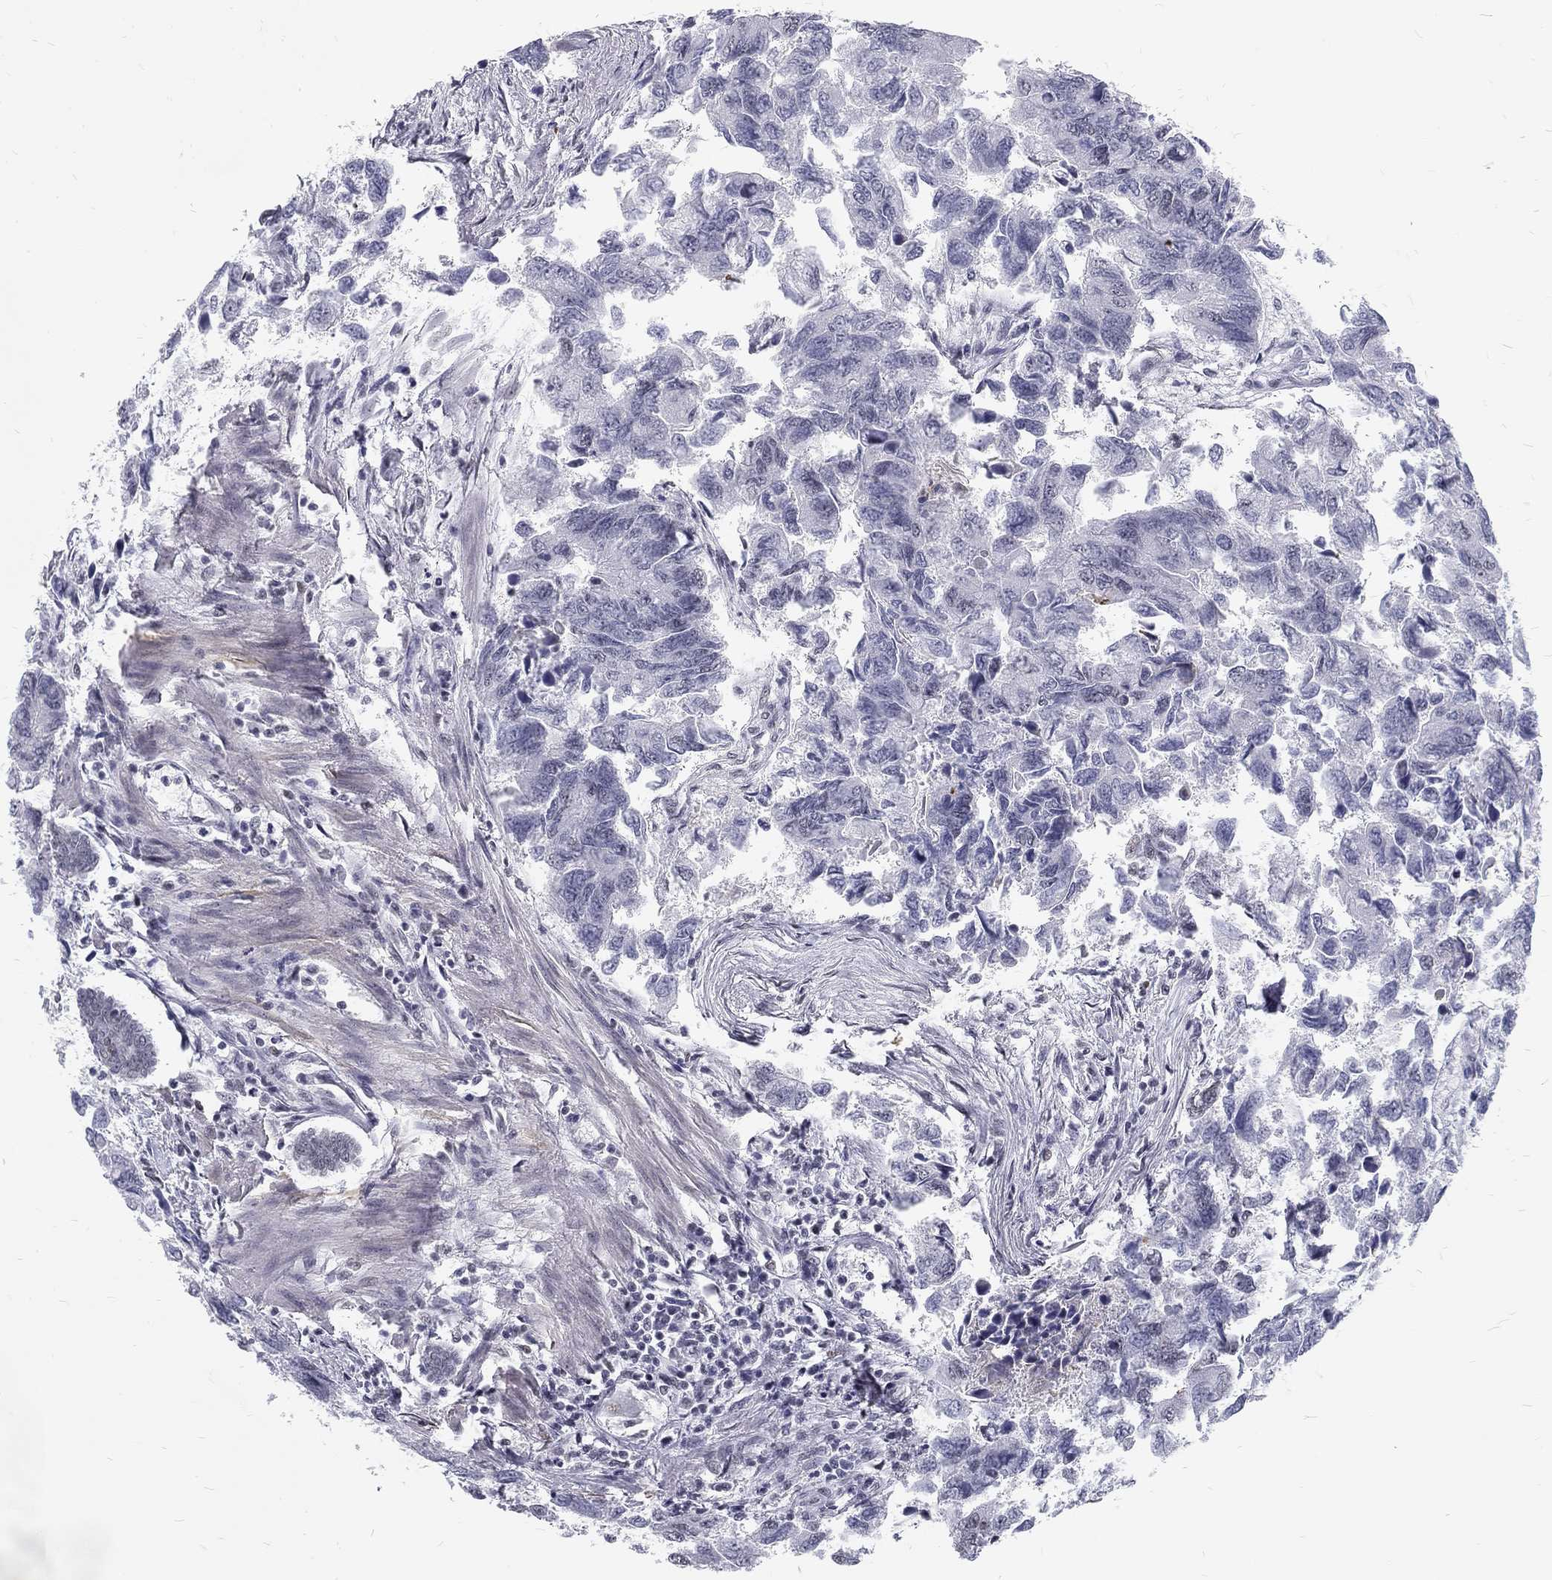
{"staining": {"intensity": "negative", "quantity": "none", "location": "none"}, "tissue": "colorectal cancer", "cell_type": "Tumor cells", "image_type": "cancer", "snomed": [{"axis": "morphology", "description": "Adenocarcinoma, NOS"}, {"axis": "topography", "description": "Colon"}], "caption": "The IHC micrograph has no significant expression in tumor cells of colorectal cancer (adenocarcinoma) tissue.", "gene": "SNORC", "patient": {"sex": "female", "age": 65}}